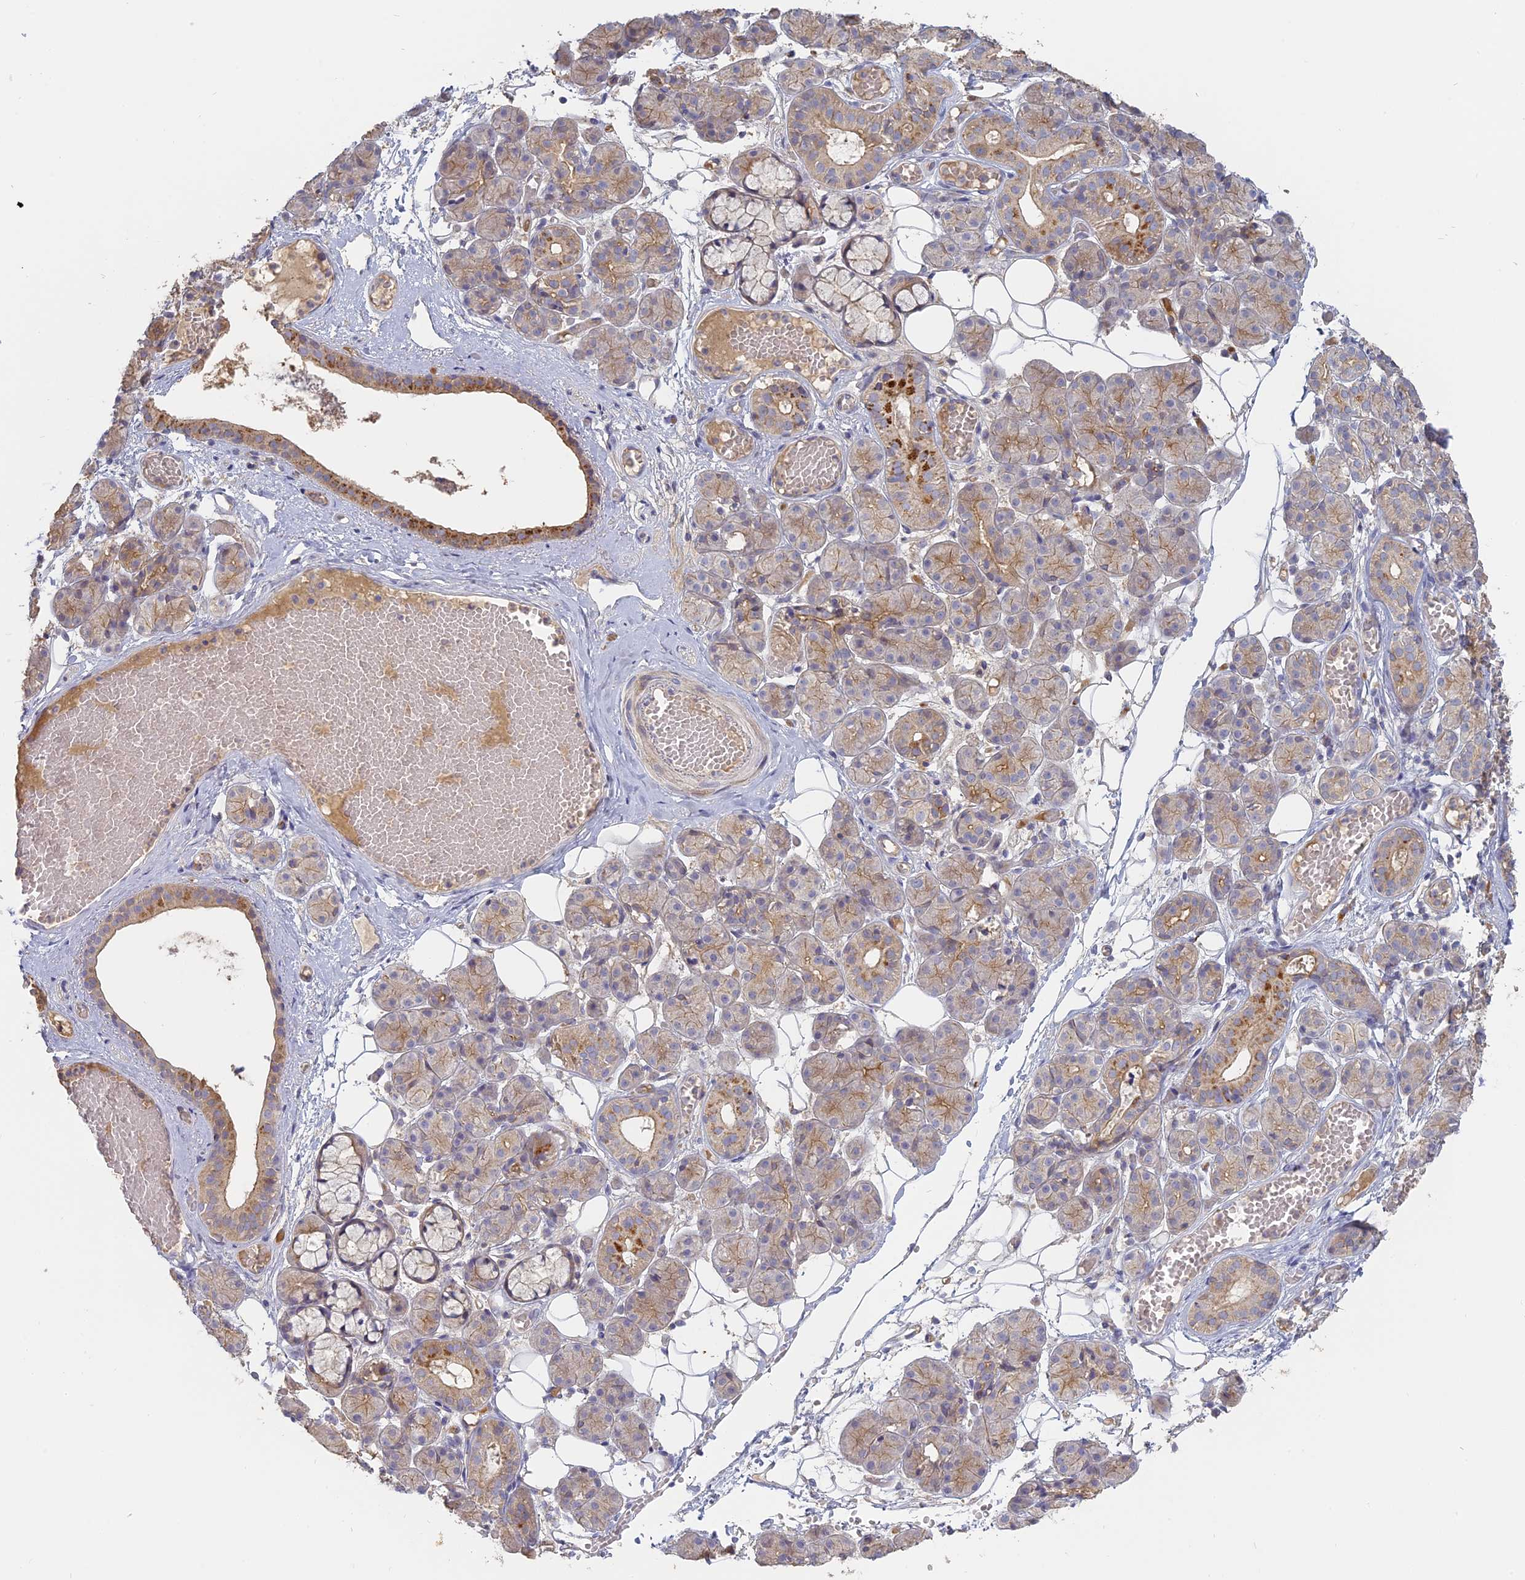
{"staining": {"intensity": "moderate", "quantity": "<25%", "location": "cytoplasmic/membranous"}, "tissue": "salivary gland", "cell_type": "Glandular cells", "image_type": "normal", "snomed": [{"axis": "morphology", "description": "Normal tissue, NOS"}, {"axis": "topography", "description": "Salivary gland"}], "caption": "Immunohistochemistry (DAB) staining of normal salivary gland displays moderate cytoplasmic/membranous protein staining in about <25% of glandular cells. (IHC, brightfield microscopy, high magnification).", "gene": "SFT2D2", "patient": {"sex": "male", "age": 63}}